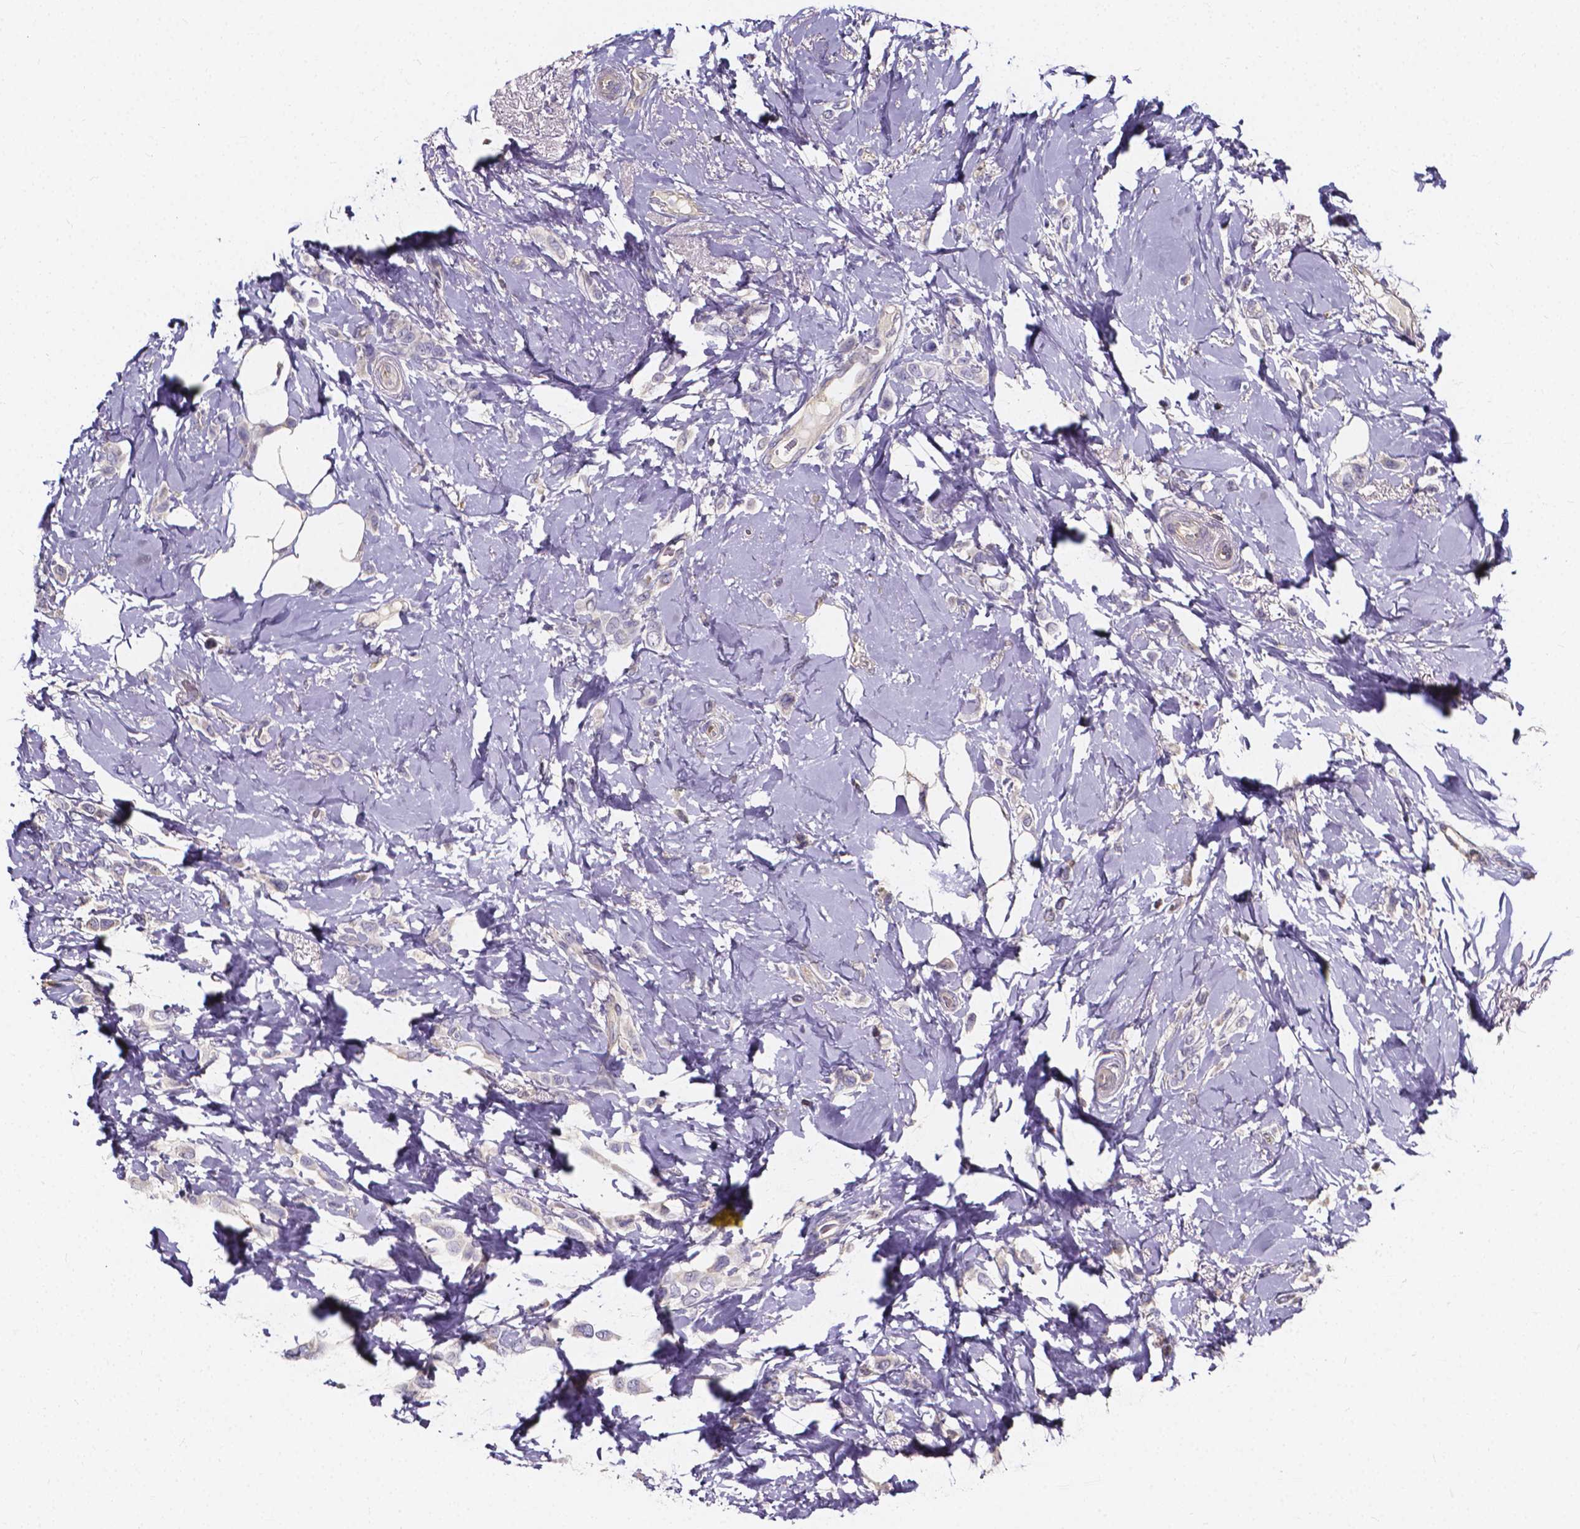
{"staining": {"intensity": "negative", "quantity": "none", "location": "none"}, "tissue": "breast cancer", "cell_type": "Tumor cells", "image_type": "cancer", "snomed": [{"axis": "morphology", "description": "Lobular carcinoma"}, {"axis": "topography", "description": "Breast"}], "caption": "Immunohistochemical staining of breast lobular carcinoma demonstrates no significant expression in tumor cells.", "gene": "THEMIS", "patient": {"sex": "female", "age": 66}}